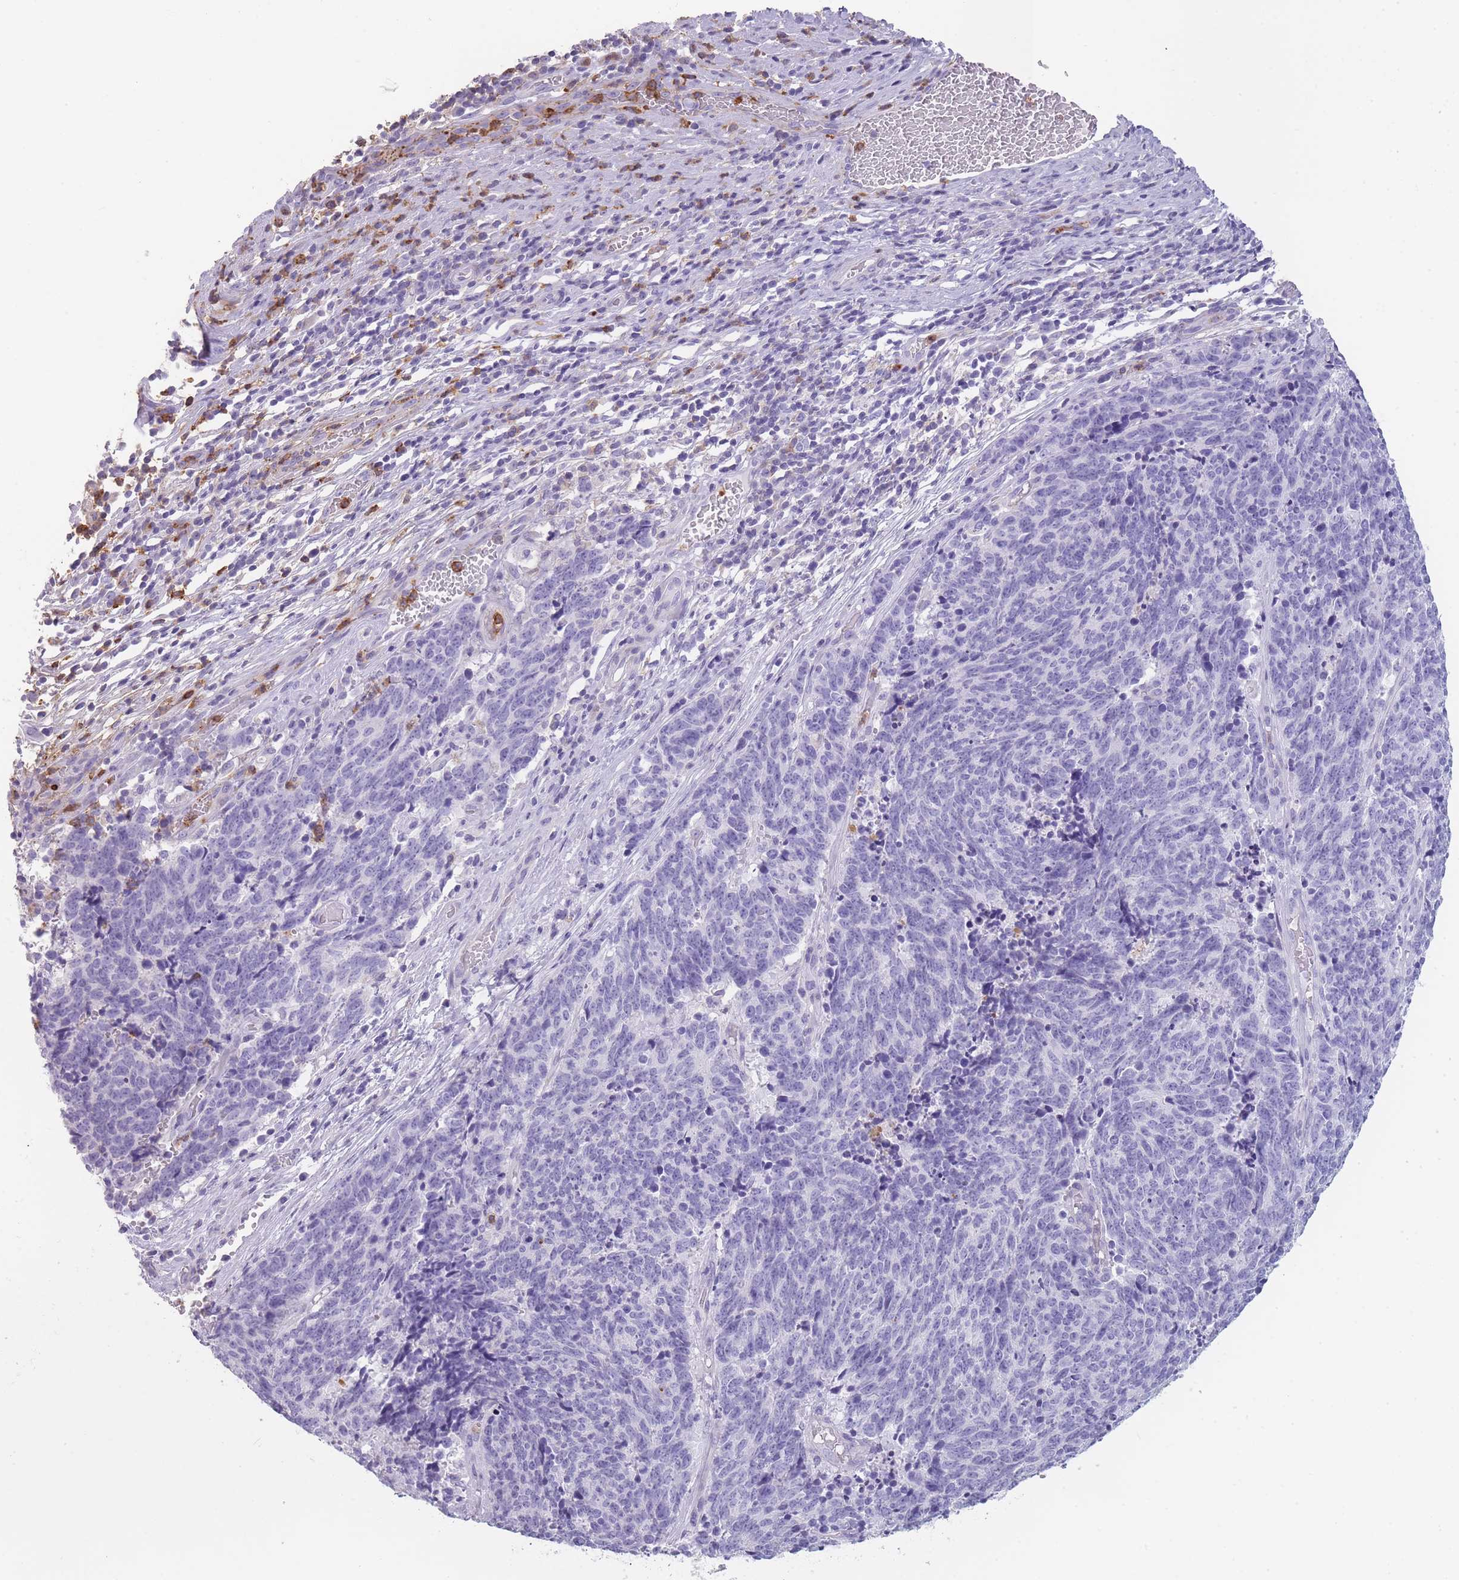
{"staining": {"intensity": "negative", "quantity": "none", "location": "none"}, "tissue": "cervical cancer", "cell_type": "Tumor cells", "image_type": "cancer", "snomed": [{"axis": "morphology", "description": "Squamous cell carcinoma, NOS"}, {"axis": "topography", "description": "Cervix"}], "caption": "Immunohistochemistry micrograph of human cervical cancer (squamous cell carcinoma) stained for a protein (brown), which displays no positivity in tumor cells.", "gene": "CR1L", "patient": {"sex": "female", "age": 29}}